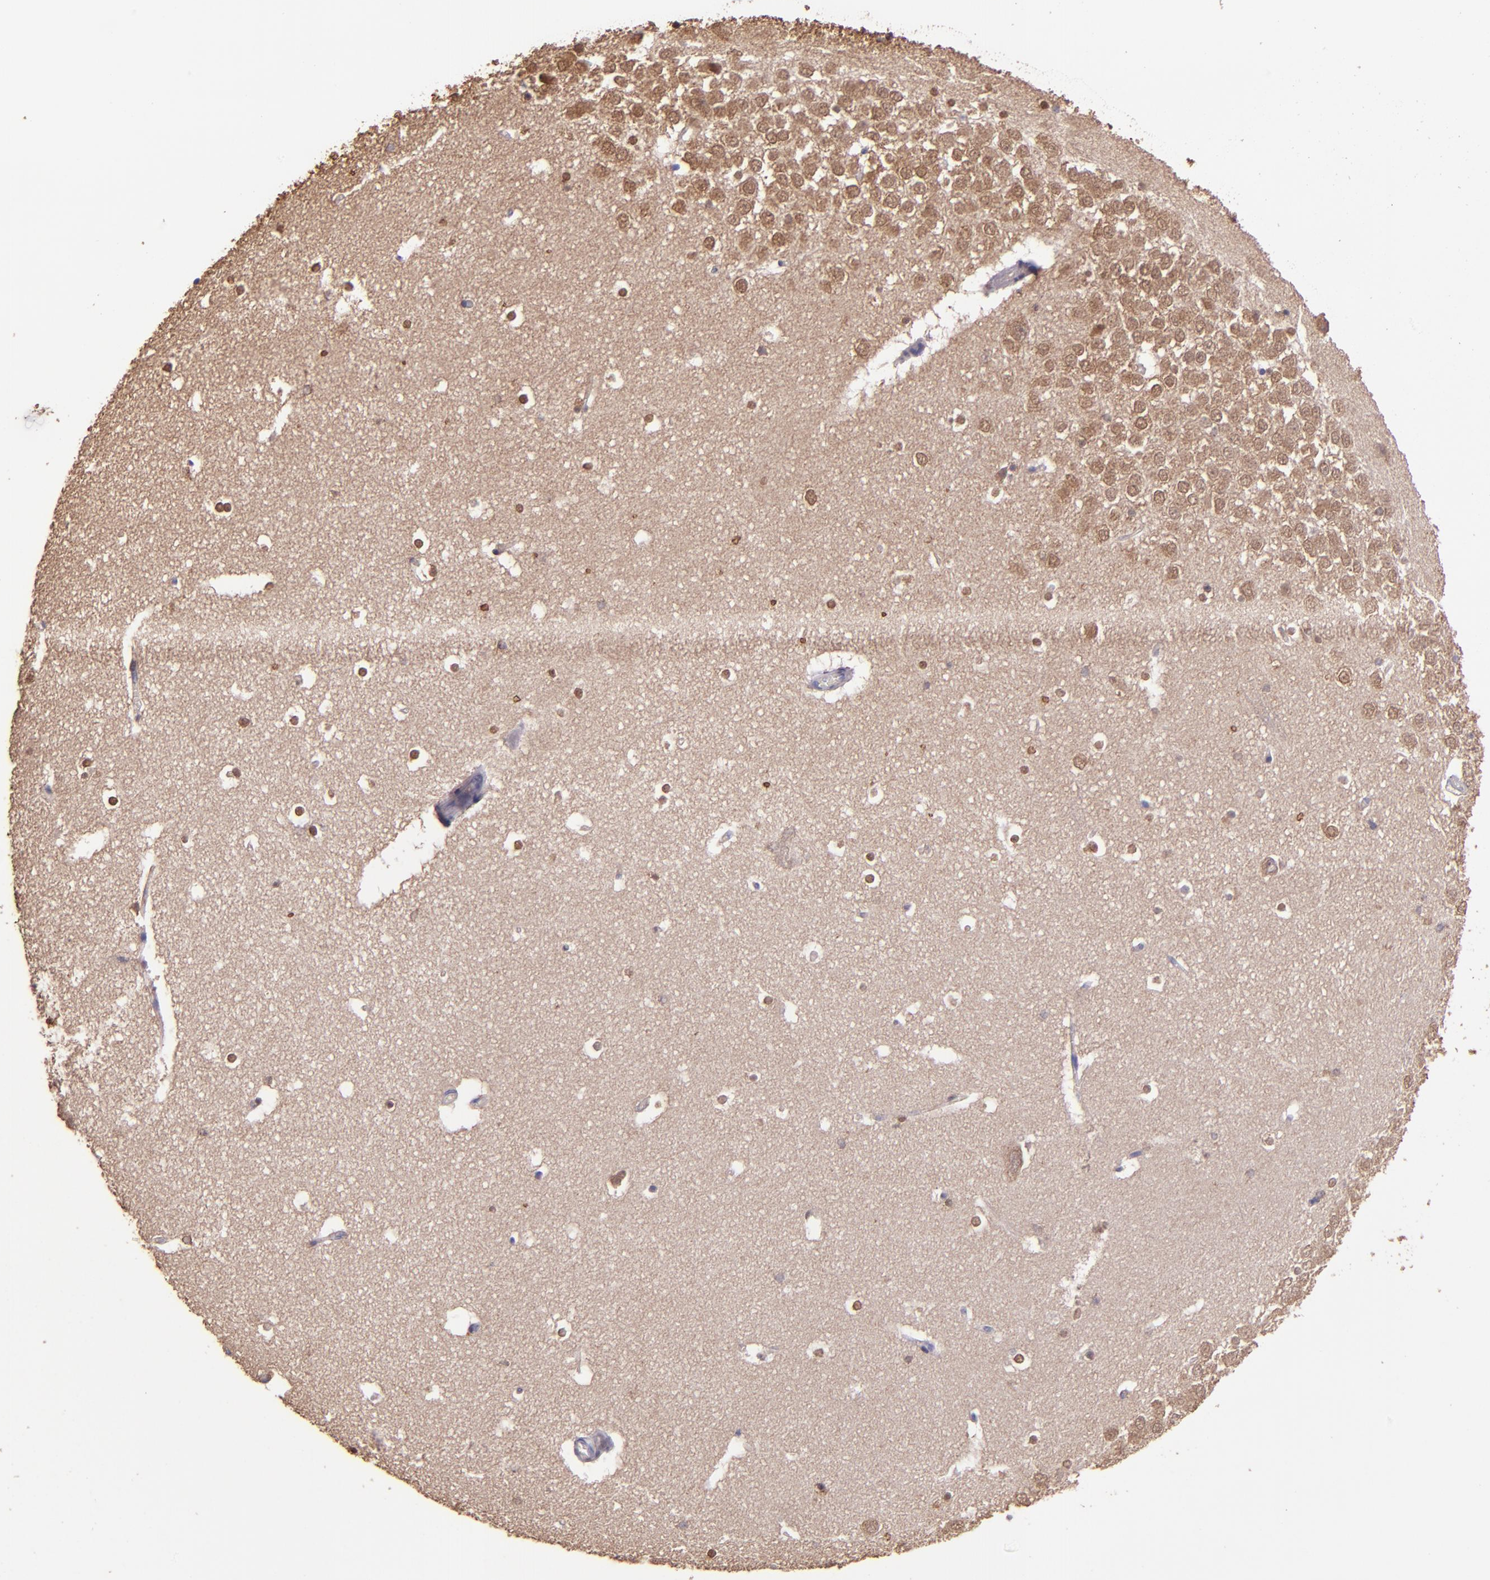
{"staining": {"intensity": "weak", "quantity": "25%-75%", "location": "nuclear"}, "tissue": "hippocampus", "cell_type": "Glial cells", "image_type": "normal", "snomed": [{"axis": "morphology", "description": "Normal tissue, NOS"}, {"axis": "topography", "description": "Hippocampus"}], "caption": "This micrograph reveals unremarkable hippocampus stained with IHC to label a protein in brown. The nuclear of glial cells show weak positivity for the protein. Nuclei are counter-stained blue.", "gene": "WASH6P", "patient": {"sex": "male", "age": 45}}